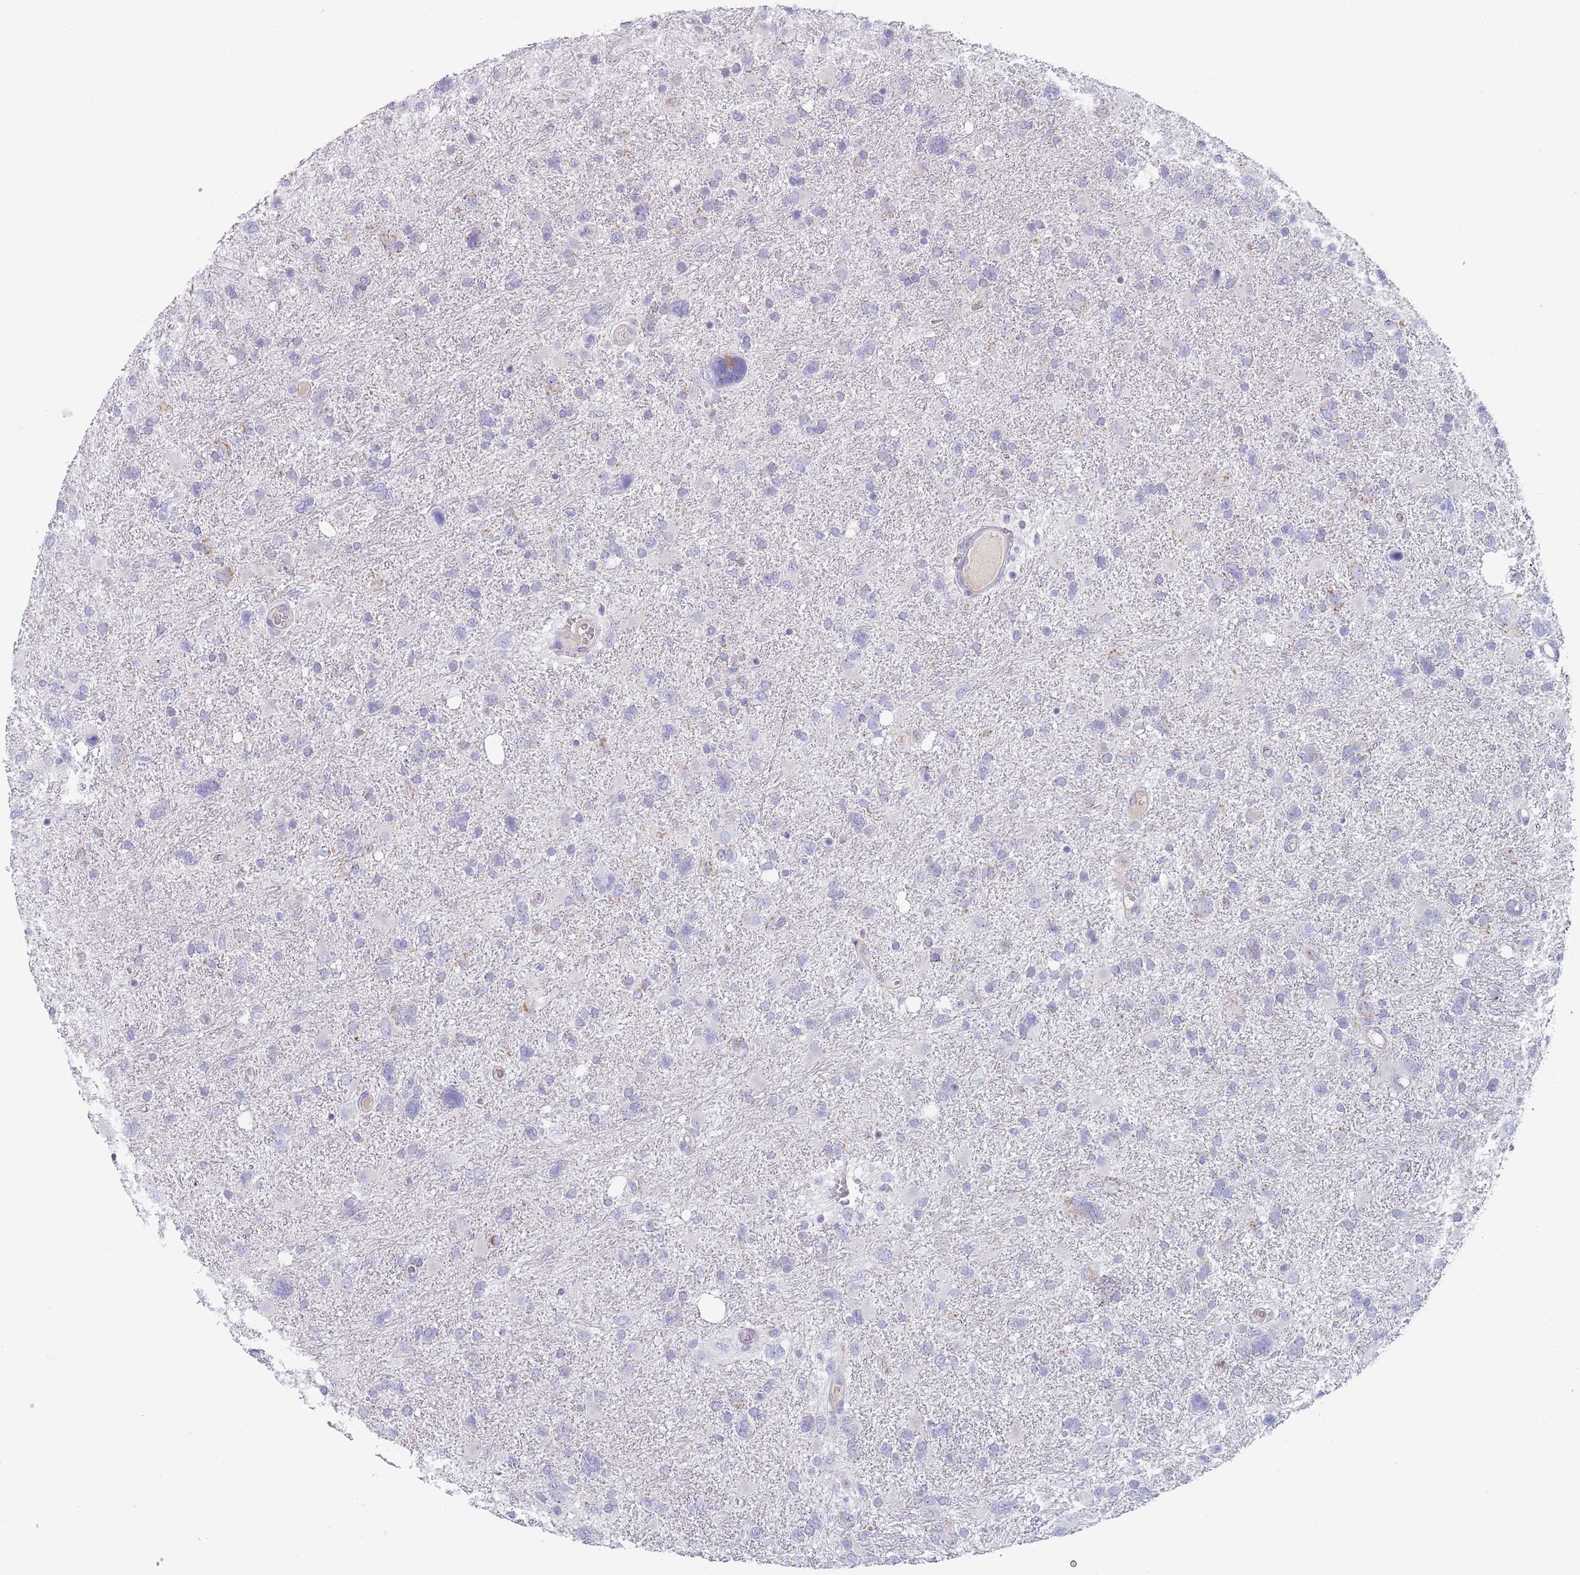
{"staining": {"intensity": "negative", "quantity": "none", "location": "none"}, "tissue": "glioma", "cell_type": "Tumor cells", "image_type": "cancer", "snomed": [{"axis": "morphology", "description": "Glioma, malignant, High grade"}, {"axis": "topography", "description": "Brain"}], "caption": "This is a micrograph of IHC staining of glioma, which shows no positivity in tumor cells. Nuclei are stained in blue.", "gene": "MRPS14", "patient": {"sex": "male", "age": 61}}